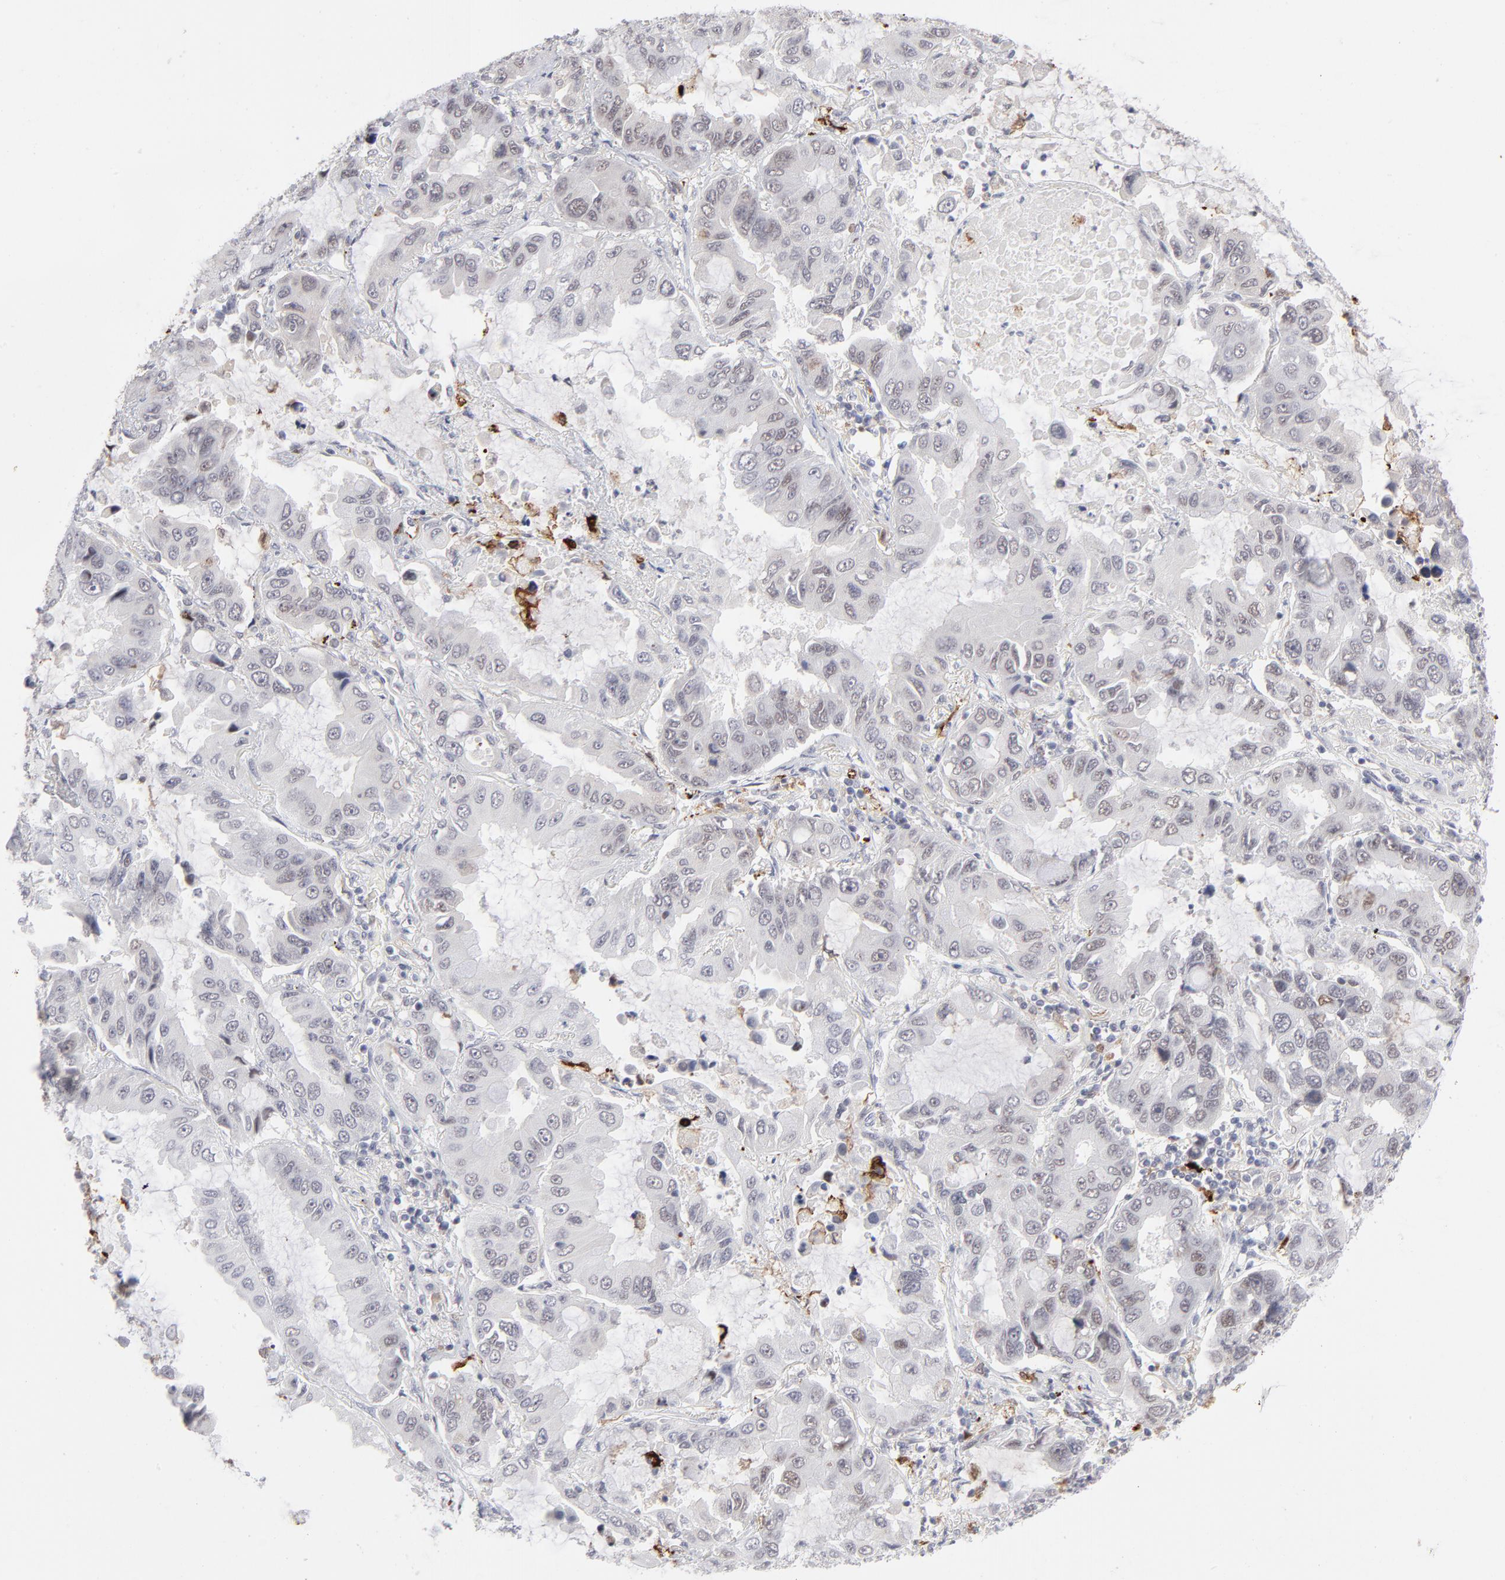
{"staining": {"intensity": "negative", "quantity": "none", "location": "none"}, "tissue": "lung cancer", "cell_type": "Tumor cells", "image_type": "cancer", "snomed": [{"axis": "morphology", "description": "Adenocarcinoma, NOS"}, {"axis": "topography", "description": "Lung"}], "caption": "Tumor cells show no significant staining in adenocarcinoma (lung). (IHC, brightfield microscopy, high magnification).", "gene": "CCR2", "patient": {"sex": "male", "age": 64}}